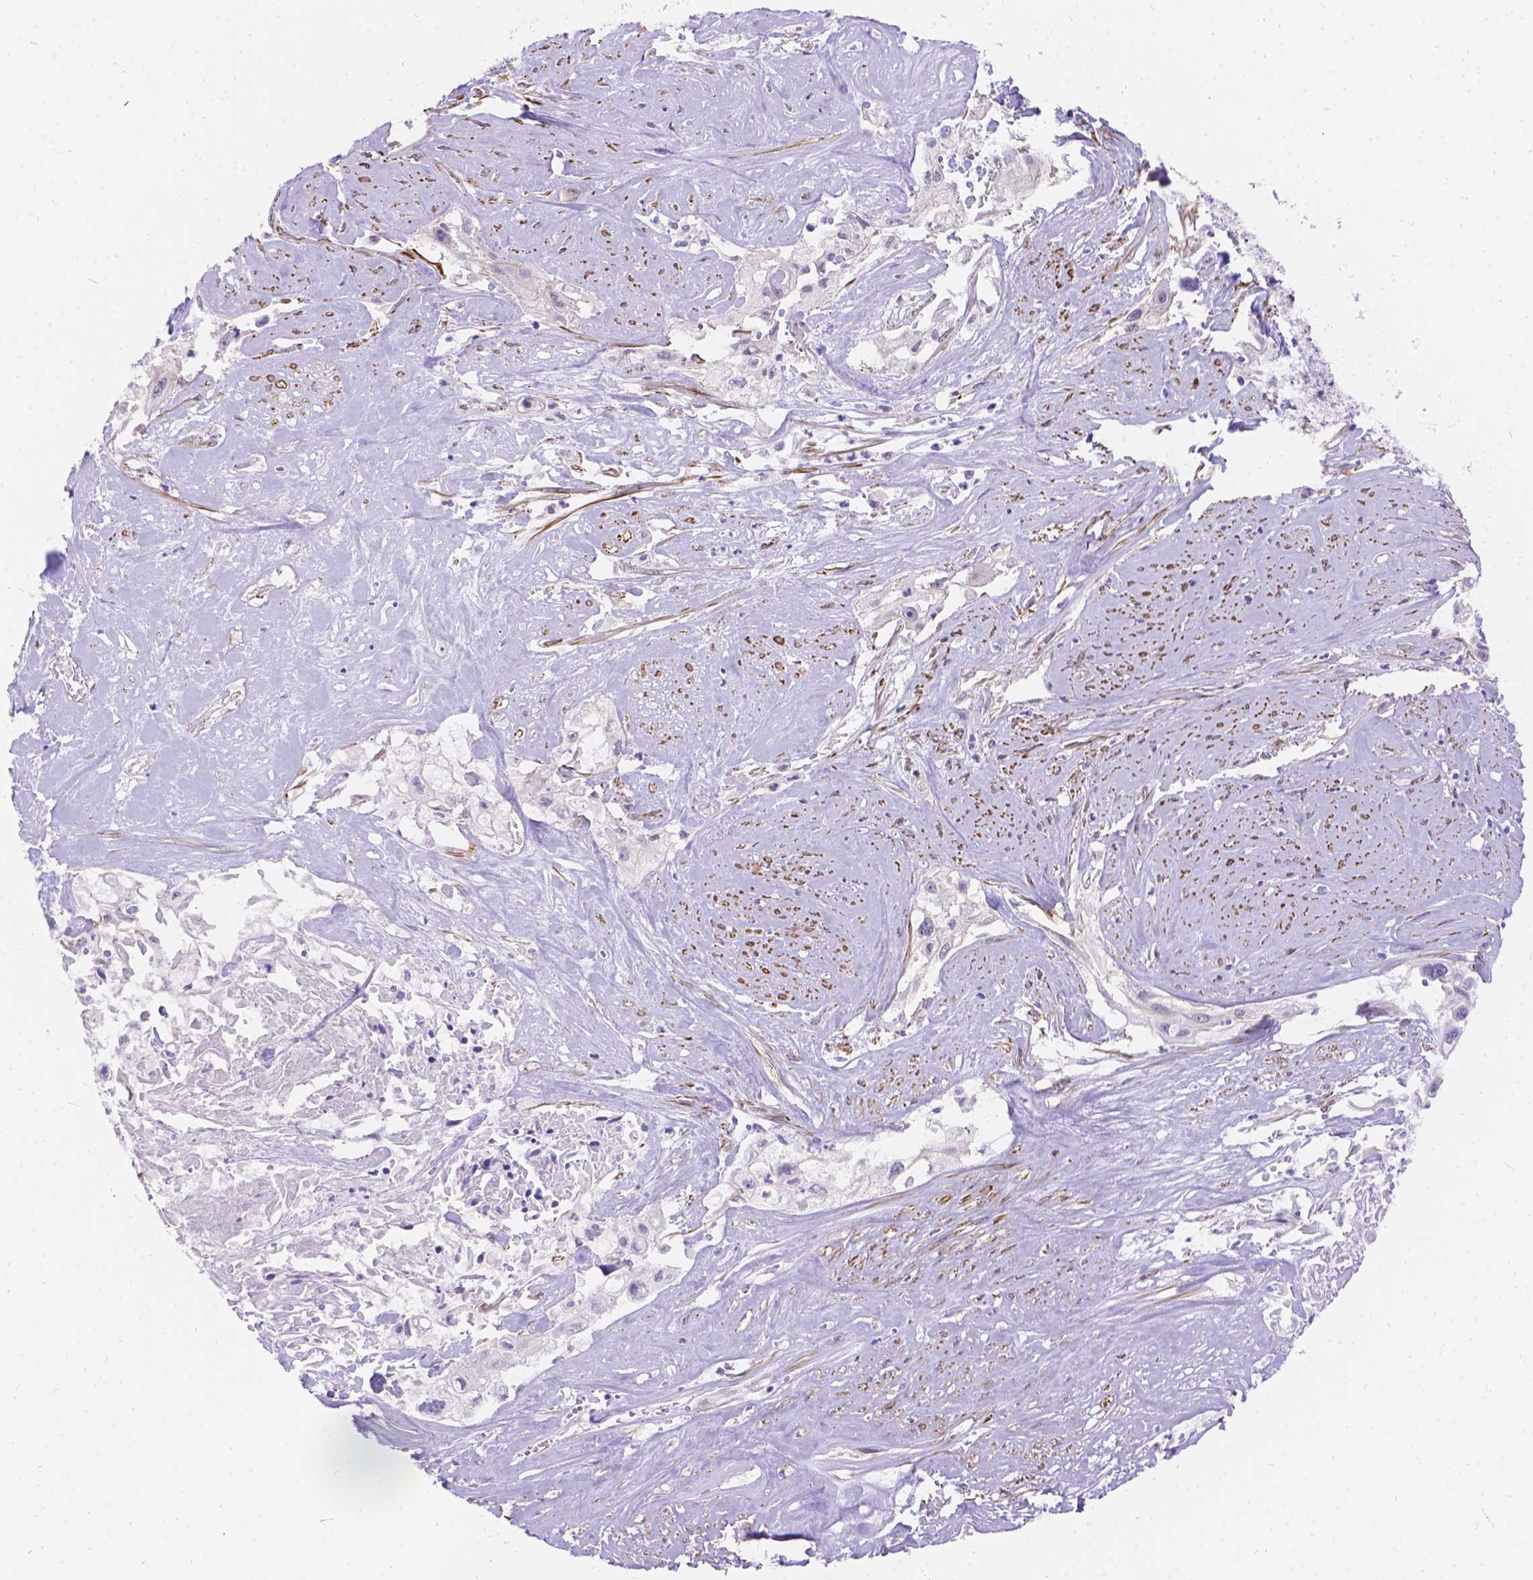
{"staining": {"intensity": "negative", "quantity": "none", "location": "none"}, "tissue": "cervical cancer", "cell_type": "Tumor cells", "image_type": "cancer", "snomed": [{"axis": "morphology", "description": "Squamous cell carcinoma, NOS"}, {"axis": "topography", "description": "Cervix"}], "caption": "IHC of human squamous cell carcinoma (cervical) reveals no positivity in tumor cells.", "gene": "PALS1", "patient": {"sex": "female", "age": 49}}